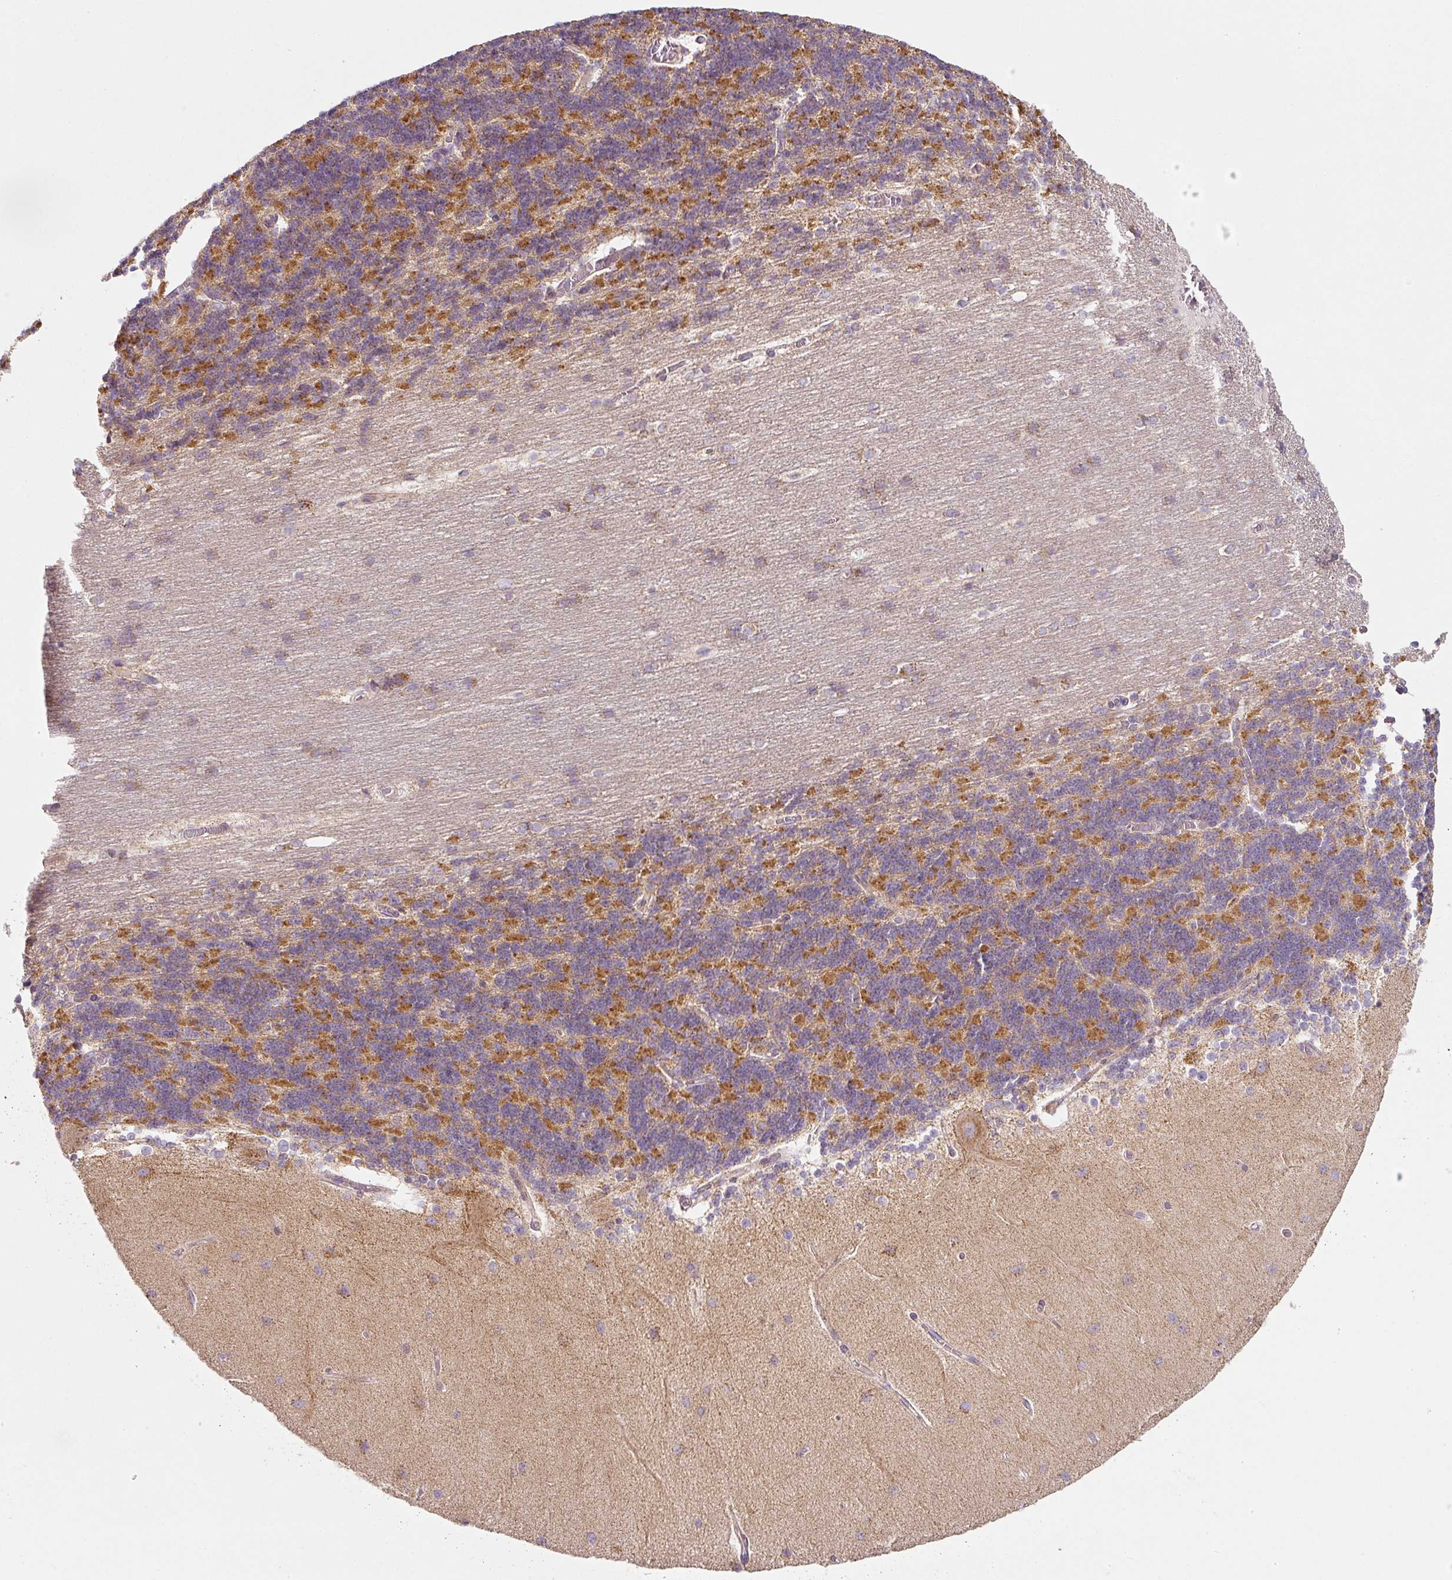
{"staining": {"intensity": "strong", "quantity": "25%-75%", "location": "cytoplasmic/membranous"}, "tissue": "cerebellum", "cell_type": "Cells in granular layer", "image_type": "normal", "snomed": [{"axis": "morphology", "description": "Normal tissue, NOS"}, {"axis": "topography", "description": "Cerebellum"}], "caption": "About 25%-75% of cells in granular layer in benign cerebellum exhibit strong cytoplasmic/membranous protein staining as visualized by brown immunohistochemical staining.", "gene": "NDUFA1", "patient": {"sex": "female", "age": 54}}